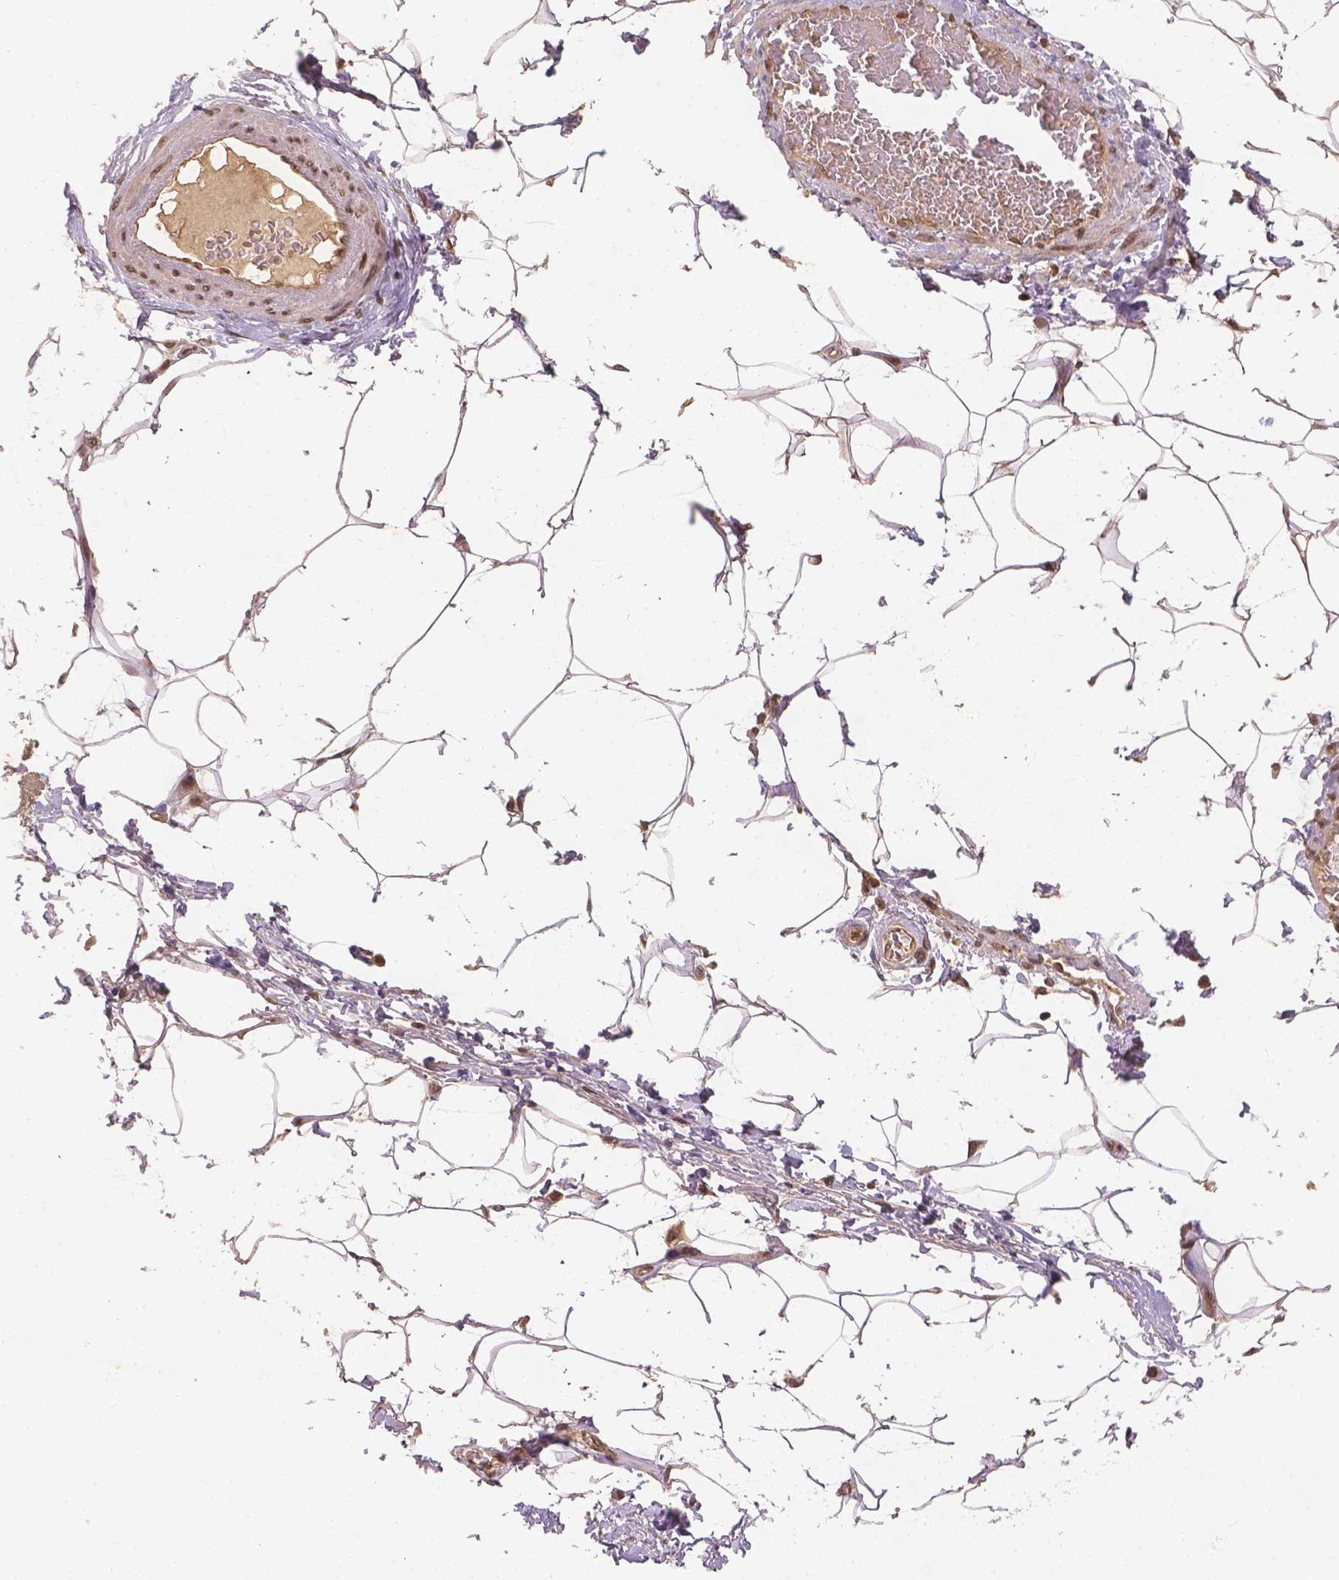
{"staining": {"intensity": "strong", "quantity": ">75%", "location": "nuclear"}, "tissue": "adipose tissue", "cell_type": "Adipocytes", "image_type": "normal", "snomed": [{"axis": "morphology", "description": "Normal tissue, NOS"}, {"axis": "topography", "description": "Peripheral nerve tissue"}], "caption": "Protein staining of benign adipose tissue displays strong nuclear positivity in about >75% of adipocytes.", "gene": "BANF1", "patient": {"sex": "male", "age": 51}}